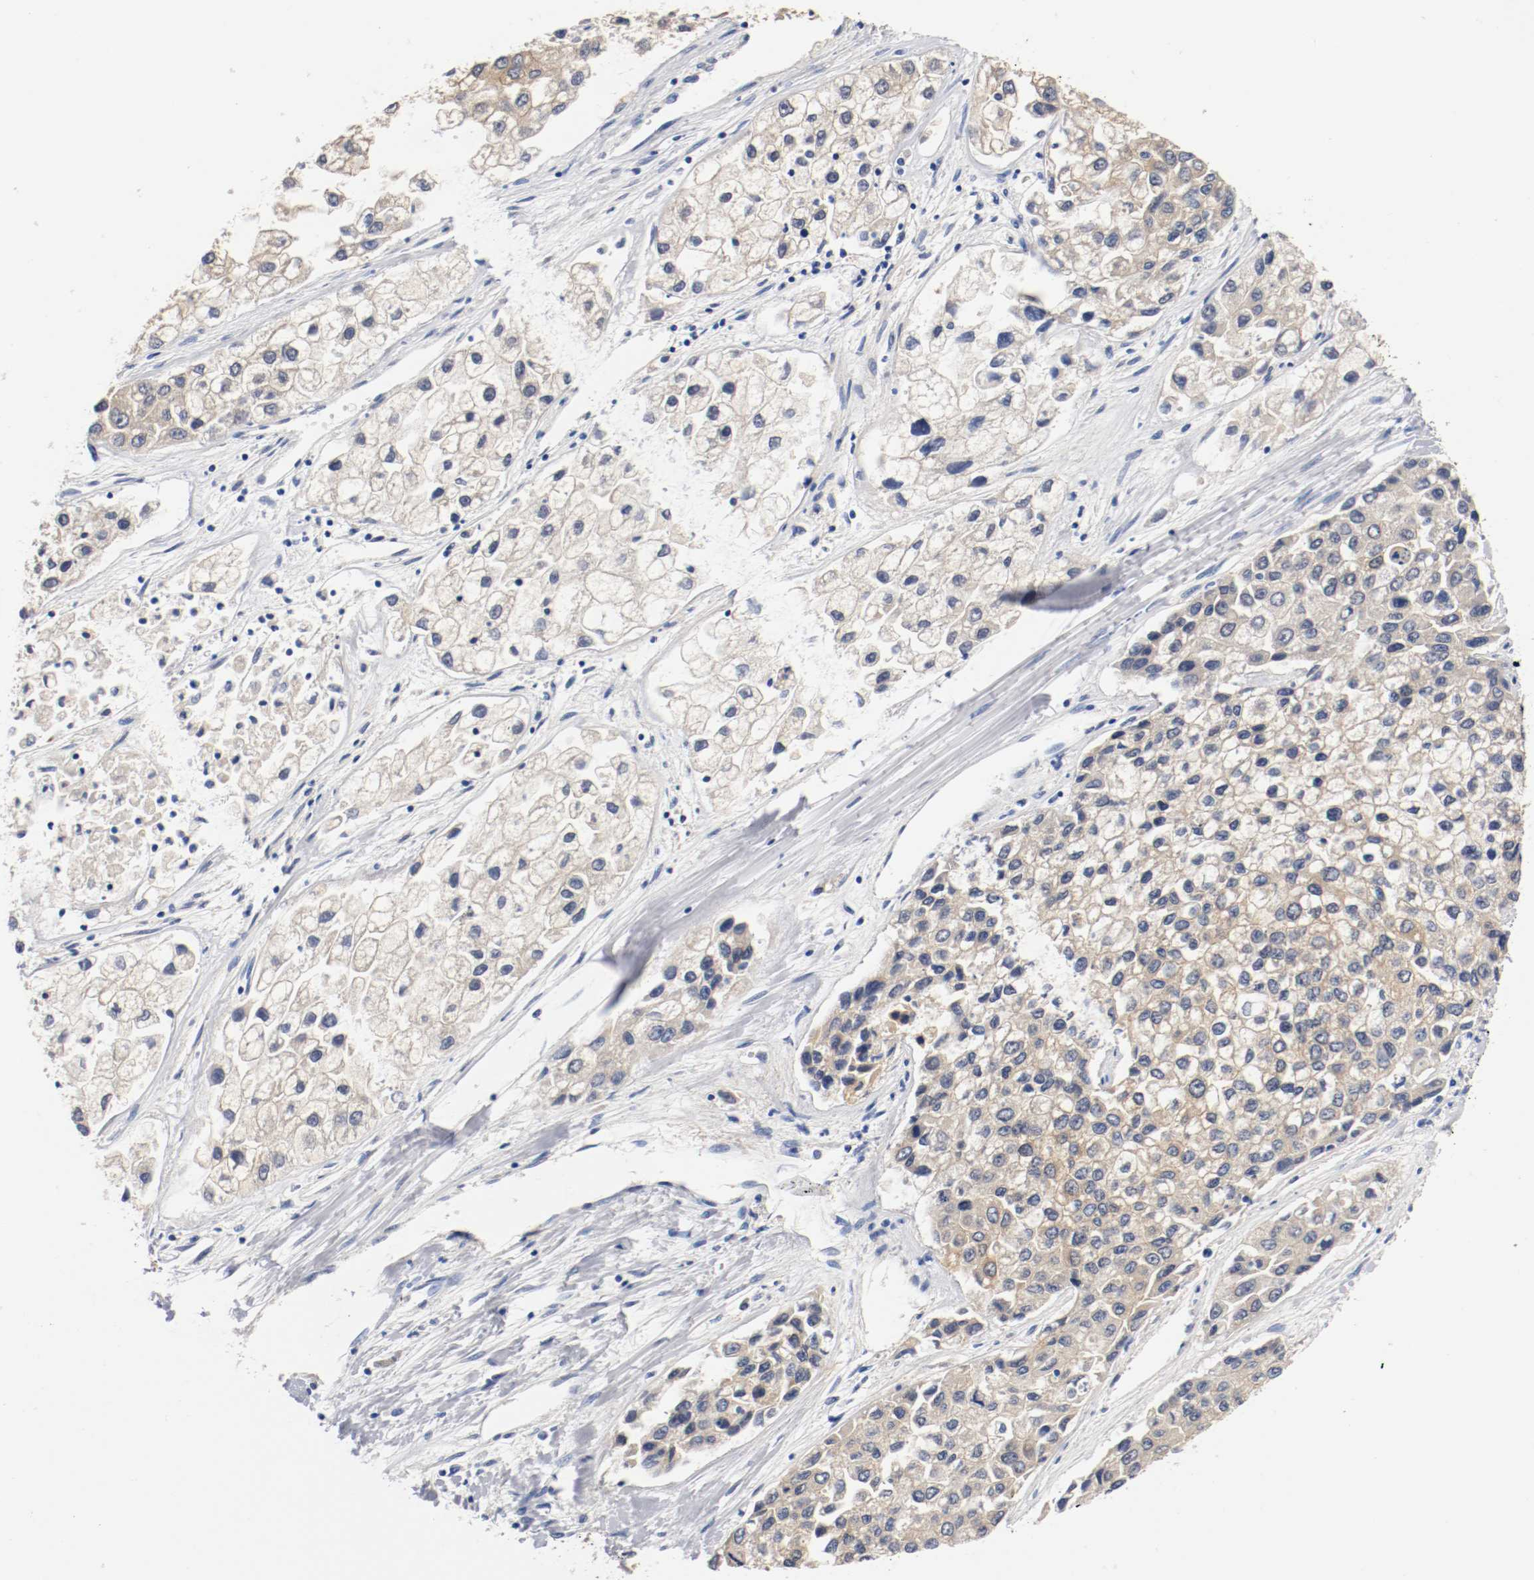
{"staining": {"intensity": "weak", "quantity": ">75%", "location": "cytoplasmic/membranous"}, "tissue": "liver cancer", "cell_type": "Tumor cells", "image_type": "cancer", "snomed": [{"axis": "morphology", "description": "Carcinoma, Hepatocellular, NOS"}, {"axis": "topography", "description": "Liver"}], "caption": "Hepatocellular carcinoma (liver) stained with DAB IHC exhibits low levels of weak cytoplasmic/membranous staining in about >75% of tumor cells. (Stains: DAB in brown, nuclei in blue, Microscopy: brightfield microscopy at high magnification).", "gene": "HGS", "patient": {"sex": "female", "age": 66}}